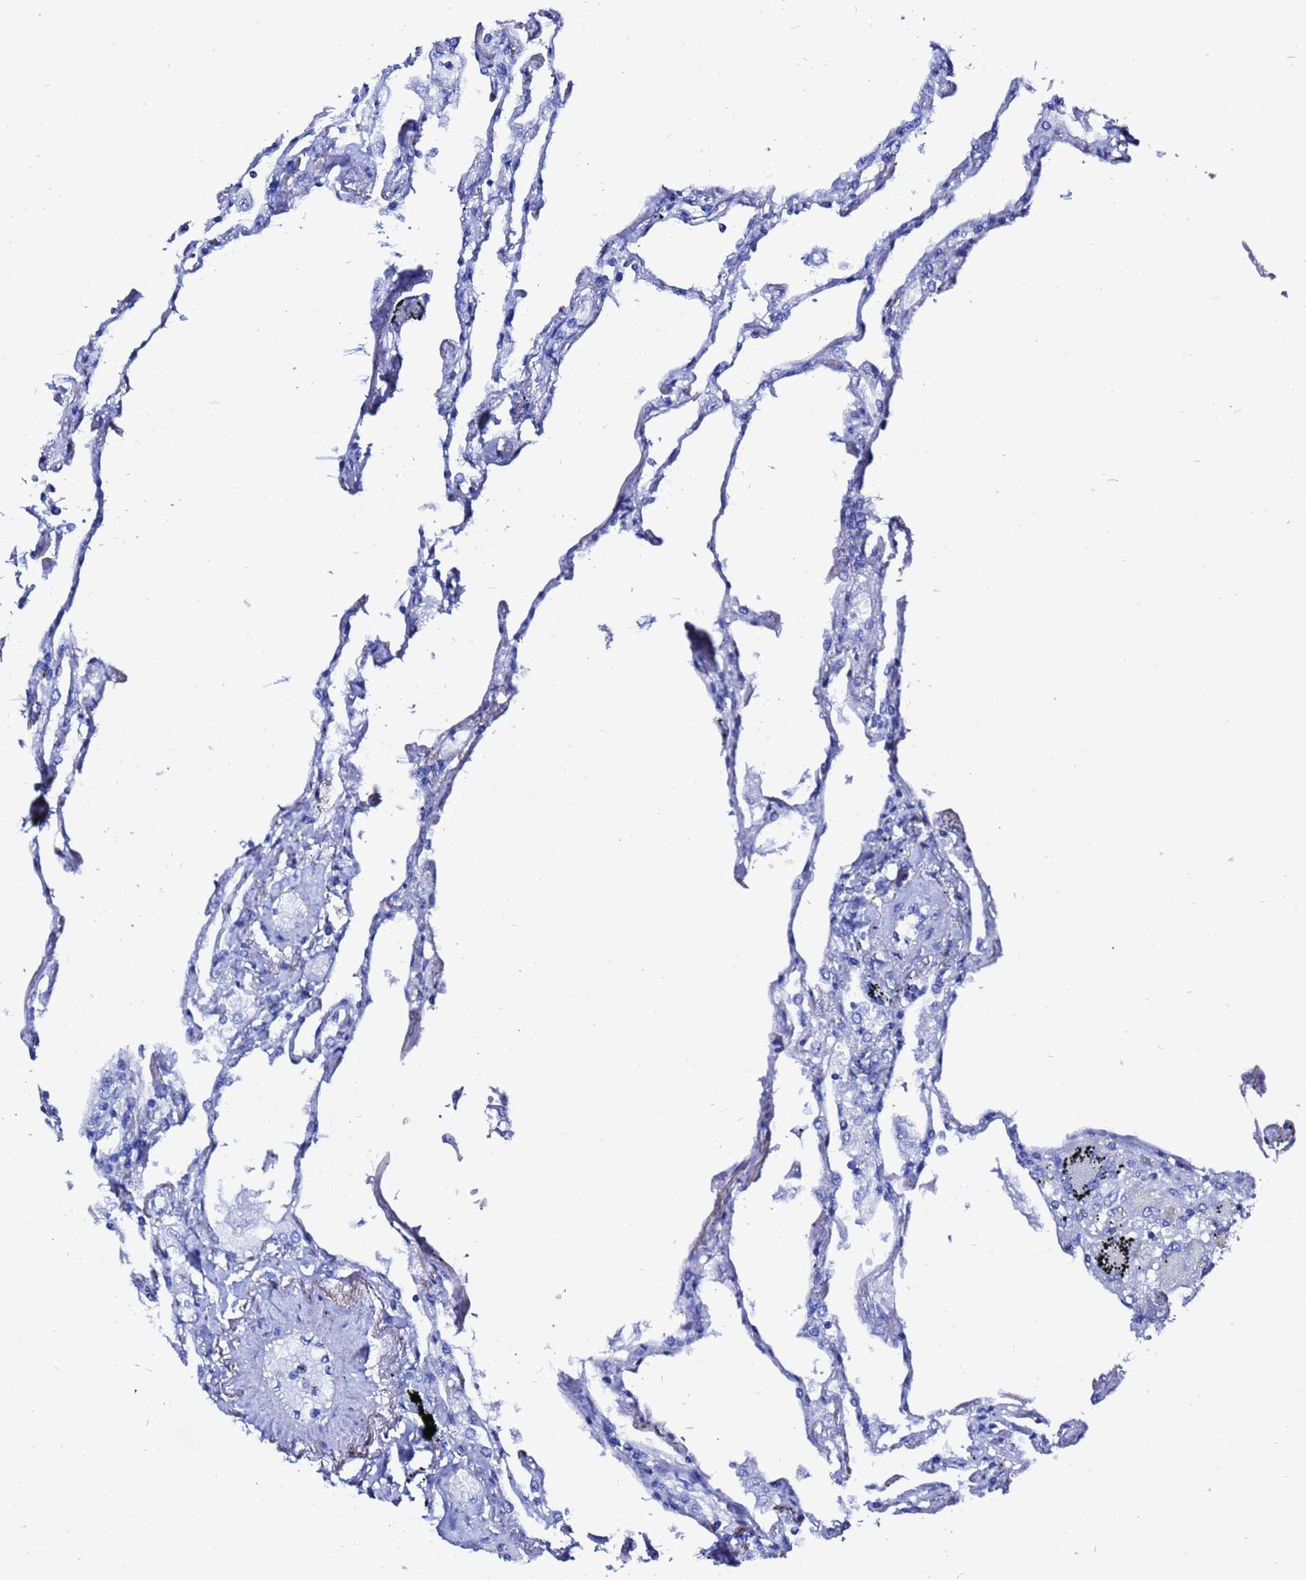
{"staining": {"intensity": "weak", "quantity": "<25%", "location": "cytoplasmic/membranous"}, "tissue": "lung", "cell_type": "Alveolar cells", "image_type": "normal", "snomed": [{"axis": "morphology", "description": "Normal tissue, NOS"}, {"axis": "topography", "description": "Lung"}], "caption": "The image reveals no staining of alveolar cells in normal lung. (DAB (3,3'-diaminobenzidine) IHC, high magnification).", "gene": "LENG1", "patient": {"sex": "female", "age": 67}}